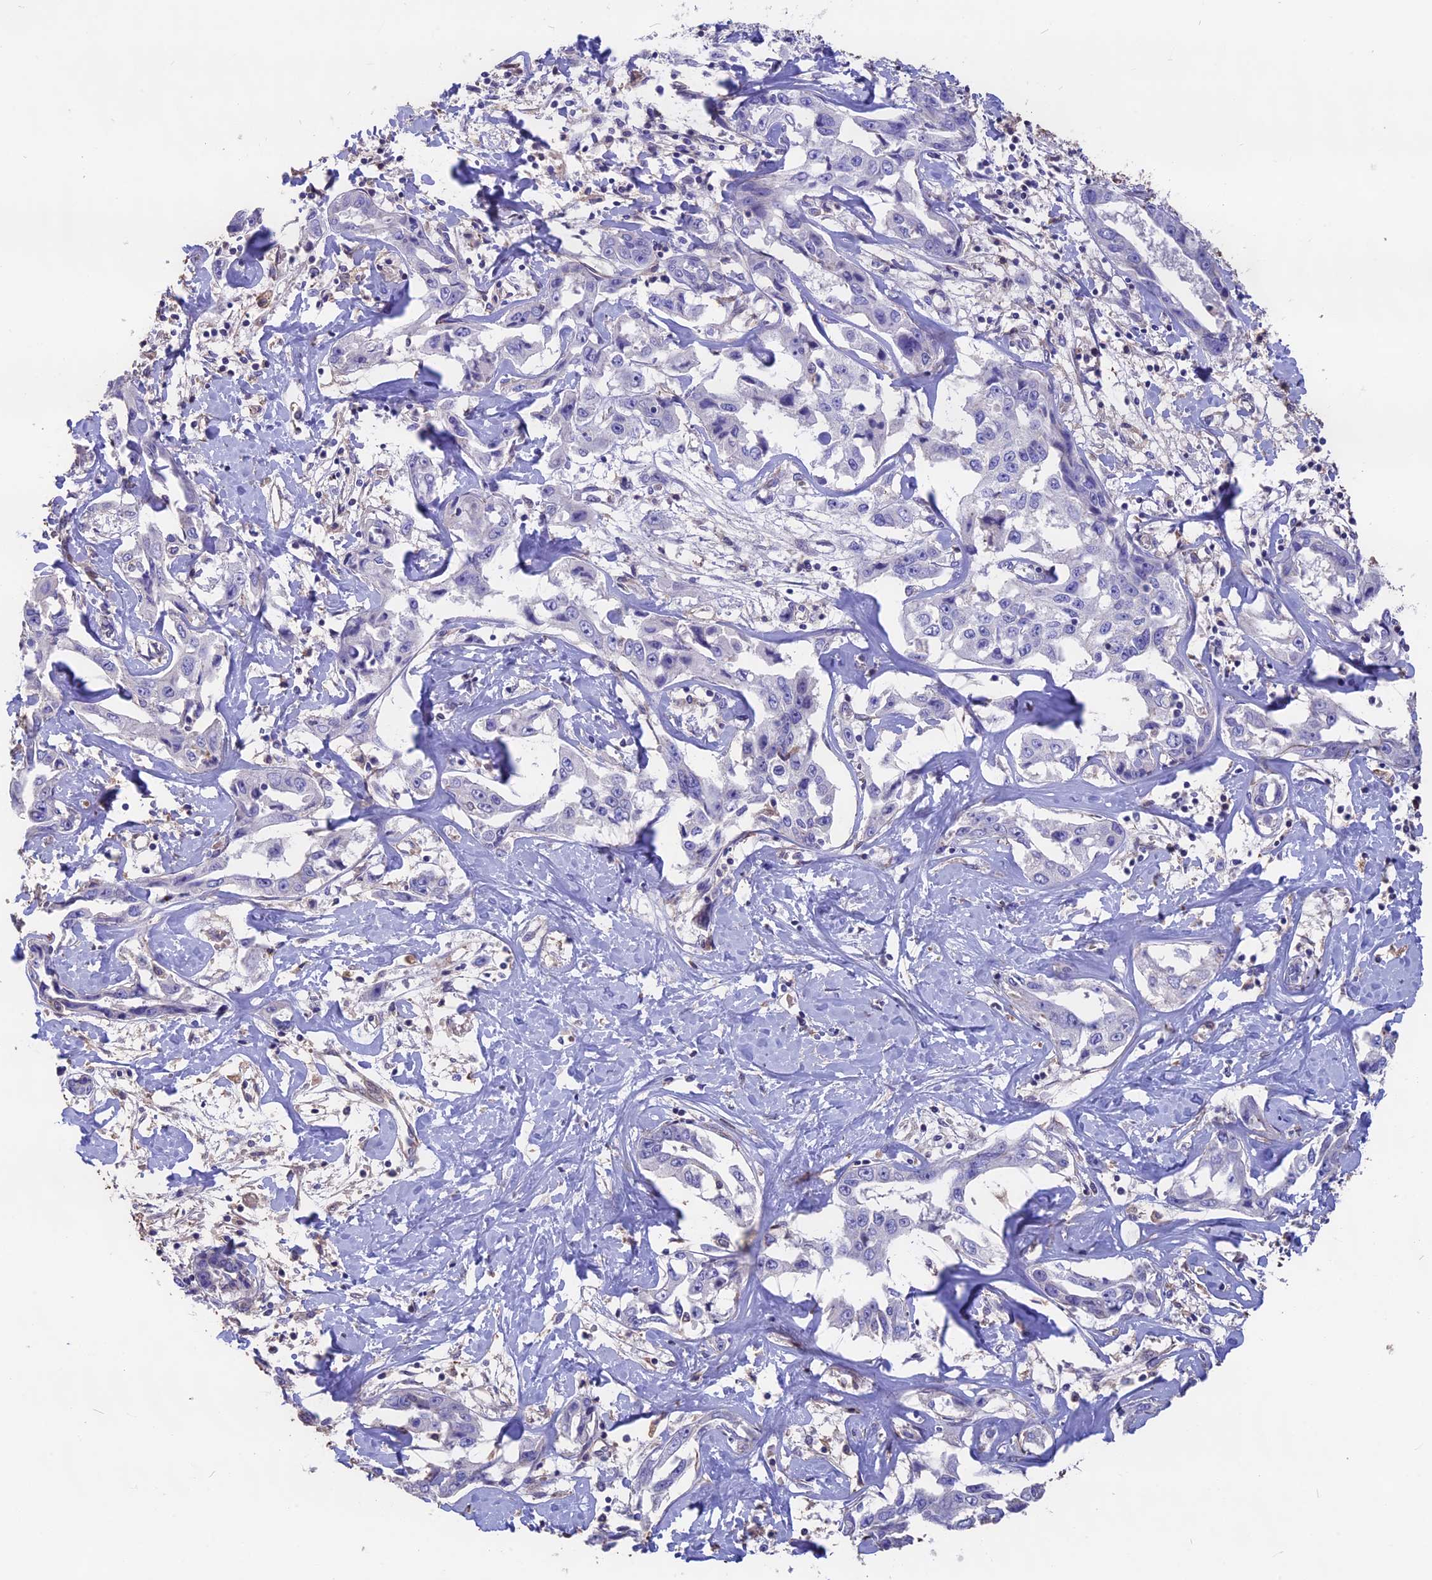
{"staining": {"intensity": "negative", "quantity": "none", "location": "none"}, "tissue": "liver cancer", "cell_type": "Tumor cells", "image_type": "cancer", "snomed": [{"axis": "morphology", "description": "Cholangiocarcinoma"}, {"axis": "topography", "description": "Liver"}], "caption": "High magnification brightfield microscopy of liver cholangiocarcinoma stained with DAB (brown) and counterstained with hematoxylin (blue): tumor cells show no significant staining.", "gene": "SEH1L", "patient": {"sex": "male", "age": 59}}